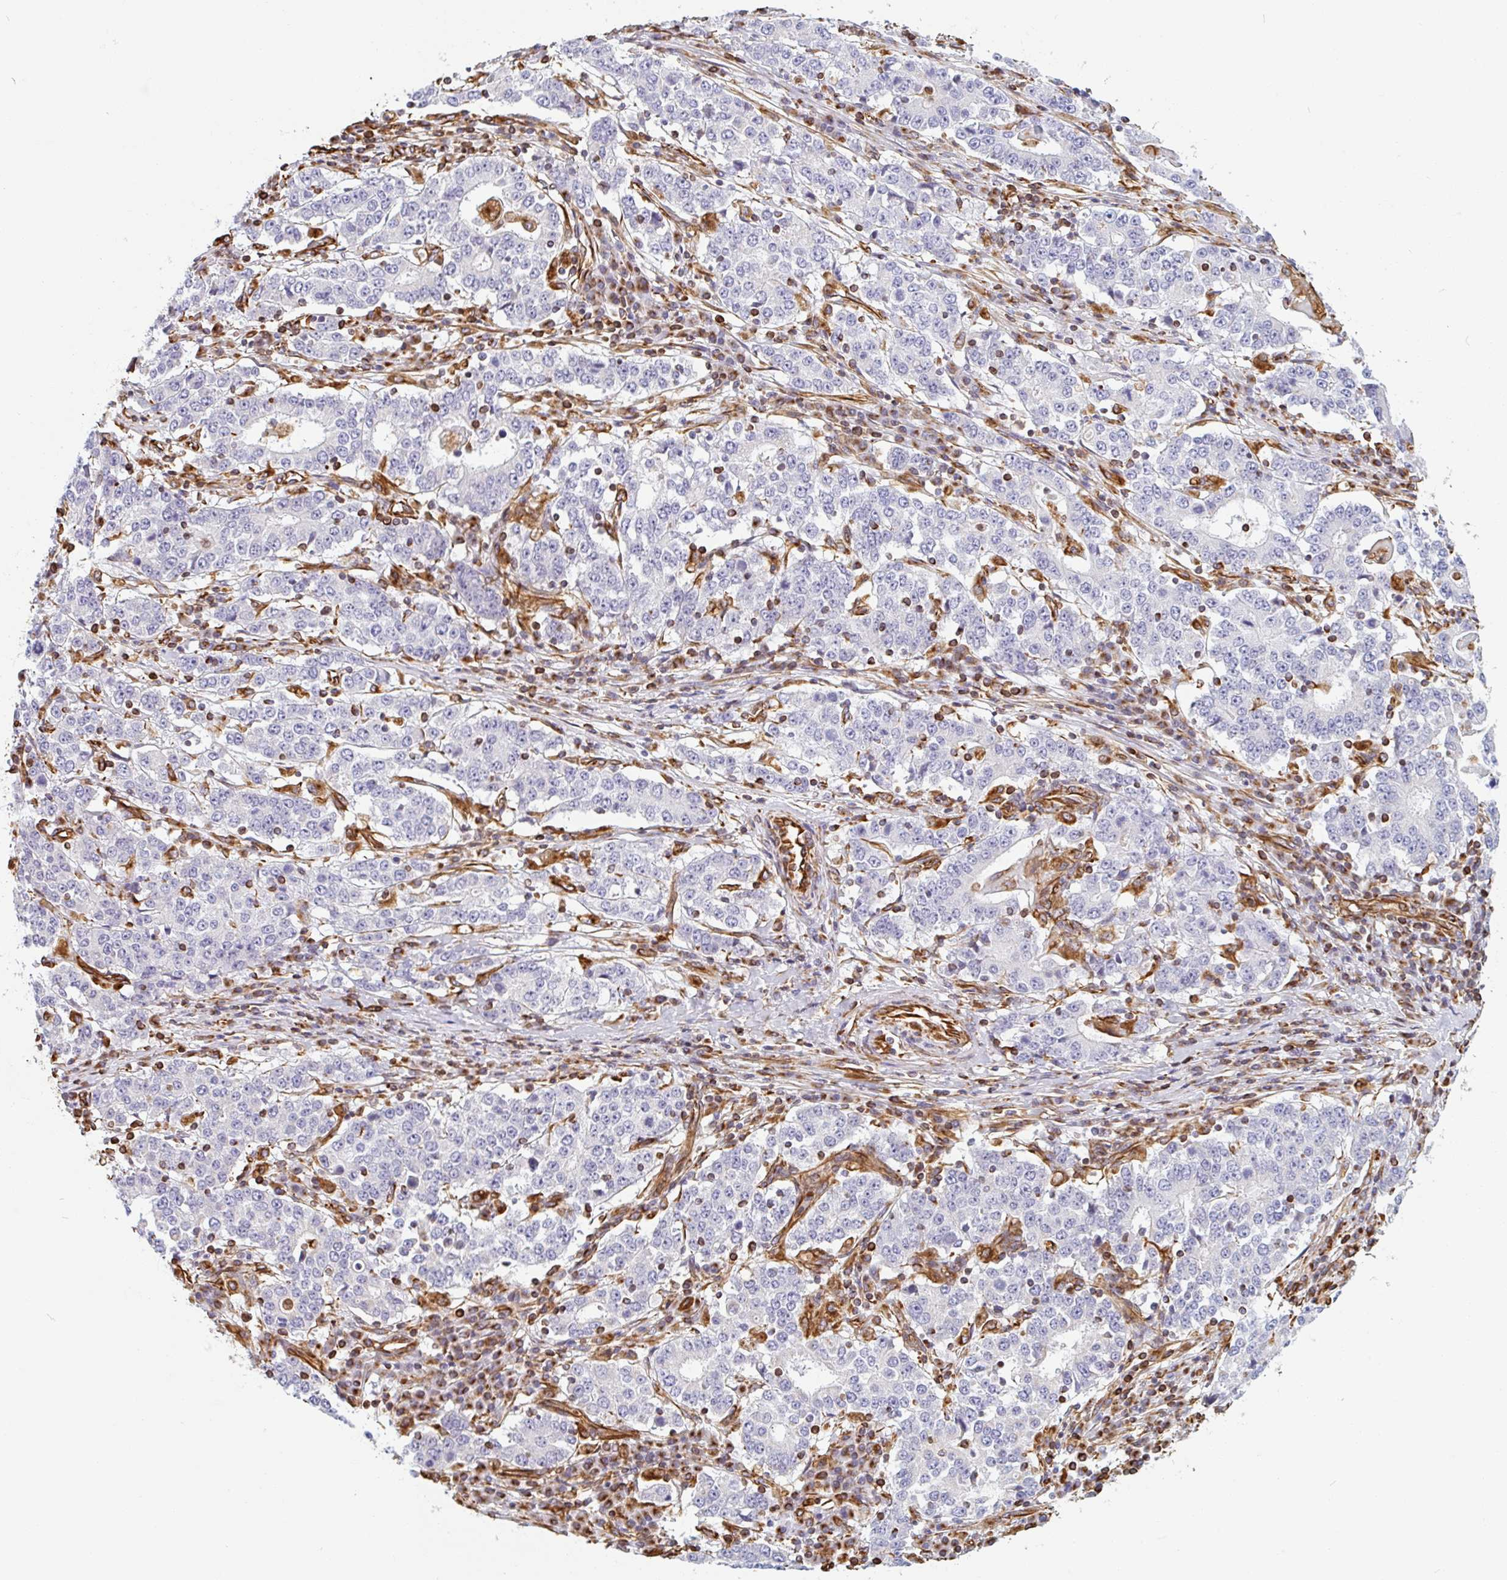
{"staining": {"intensity": "negative", "quantity": "none", "location": "none"}, "tissue": "stomach cancer", "cell_type": "Tumor cells", "image_type": "cancer", "snomed": [{"axis": "morphology", "description": "Adenocarcinoma, NOS"}, {"axis": "topography", "description": "Stomach"}], "caption": "Tumor cells are negative for brown protein staining in stomach adenocarcinoma.", "gene": "PPFIA1", "patient": {"sex": "male", "age": 59}}